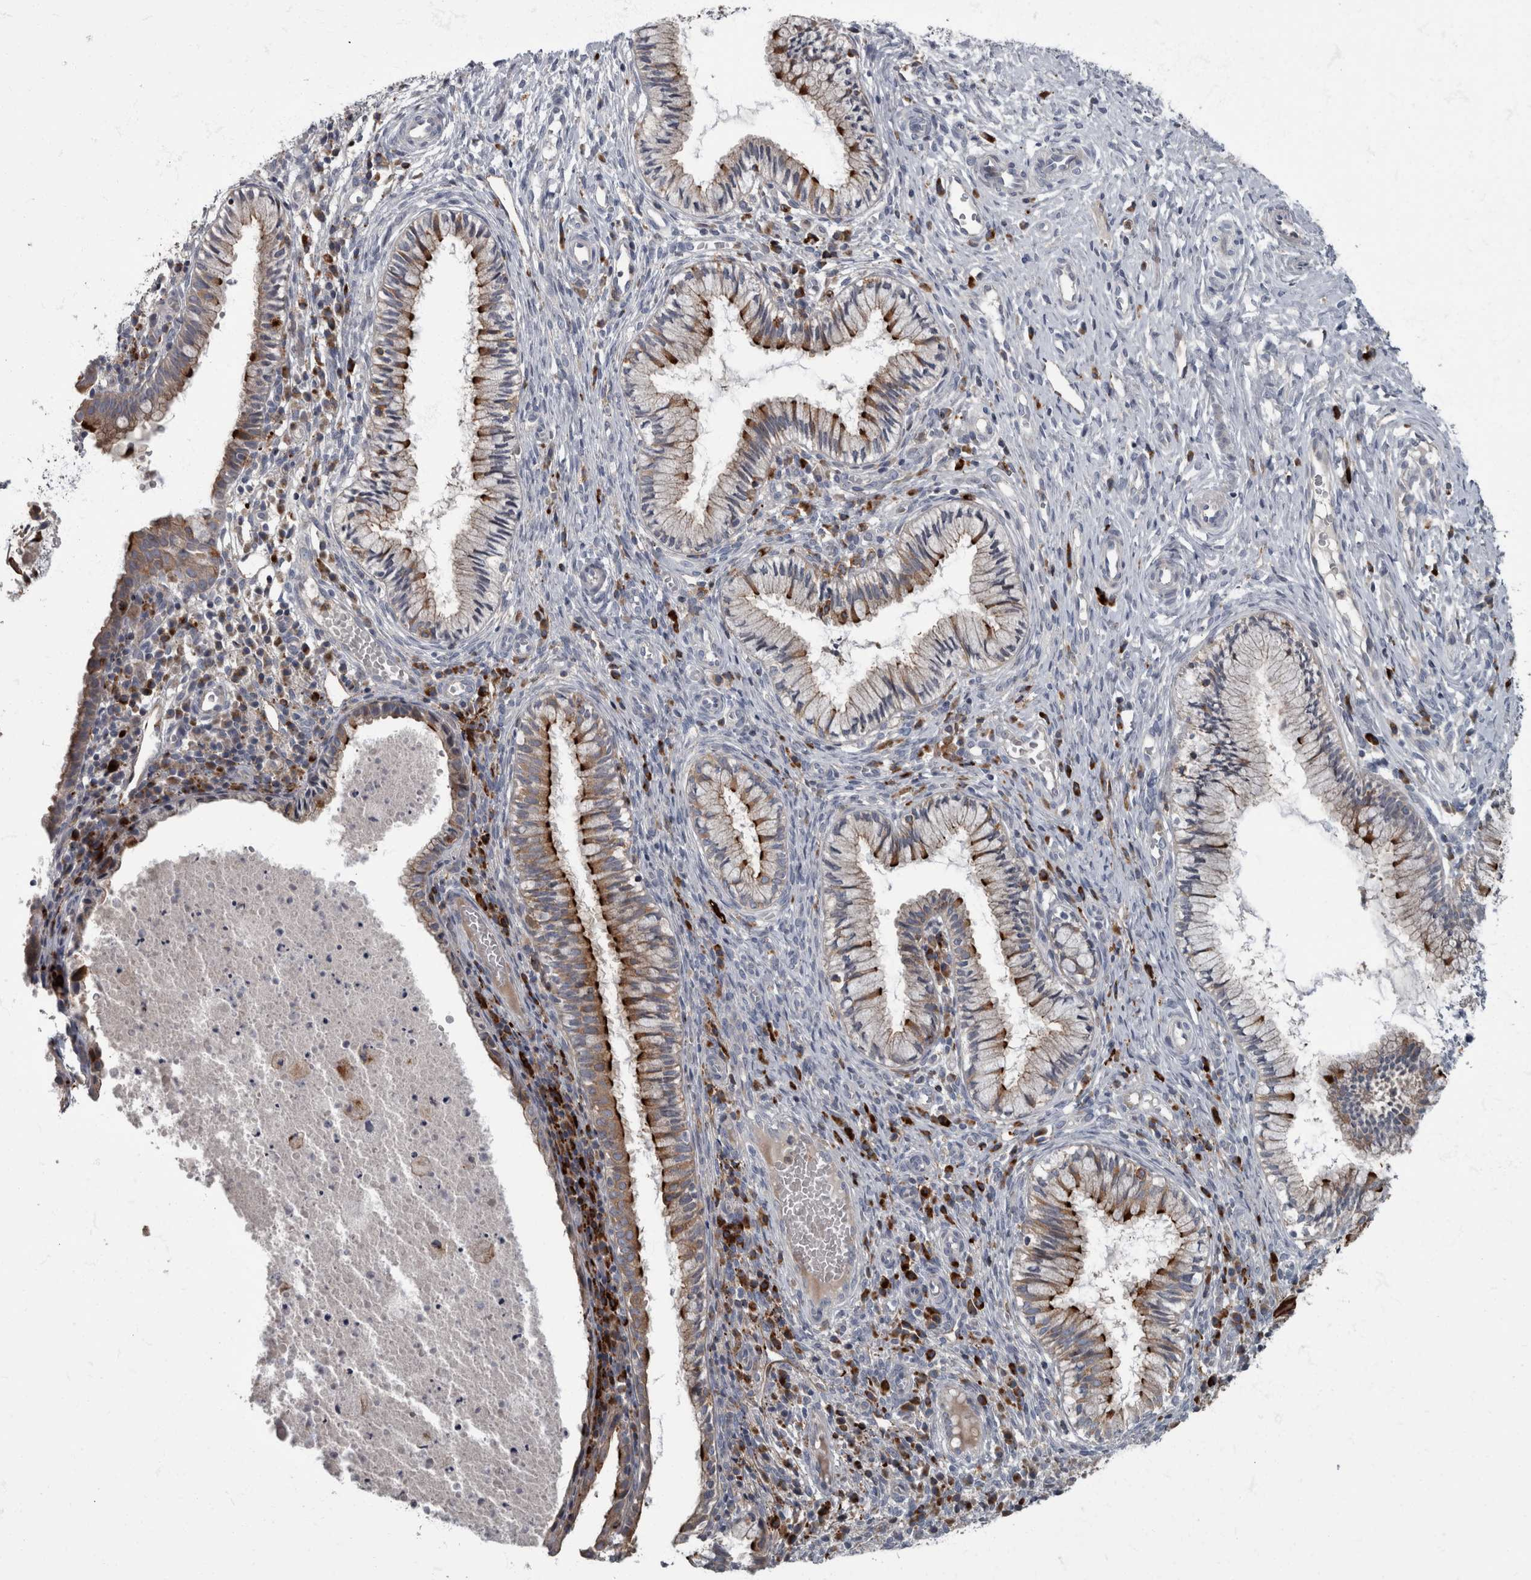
{"staining": {"intensity": "strong", "quantity": "25%-75%", "location": "cytoplasmic/membranous"}, "tissue": "cervix", "cell_type": "Glandular cells", "image_type": "normal", "snomed": [{"axis": "morphology", "description": "Normal tissue, NOS"}, {"axis": "topography", "description": "Cervix"}], "caption": "Cervix stained with DAB (3,3'-diaminobenzidine) IHC demonstrates high levels of strong cytoplasmic/membranous staining in approximately 25%-75% of glandular cells.", "gene": "CDC42BPG", "patient": {"sex": "female", "age": 27}}